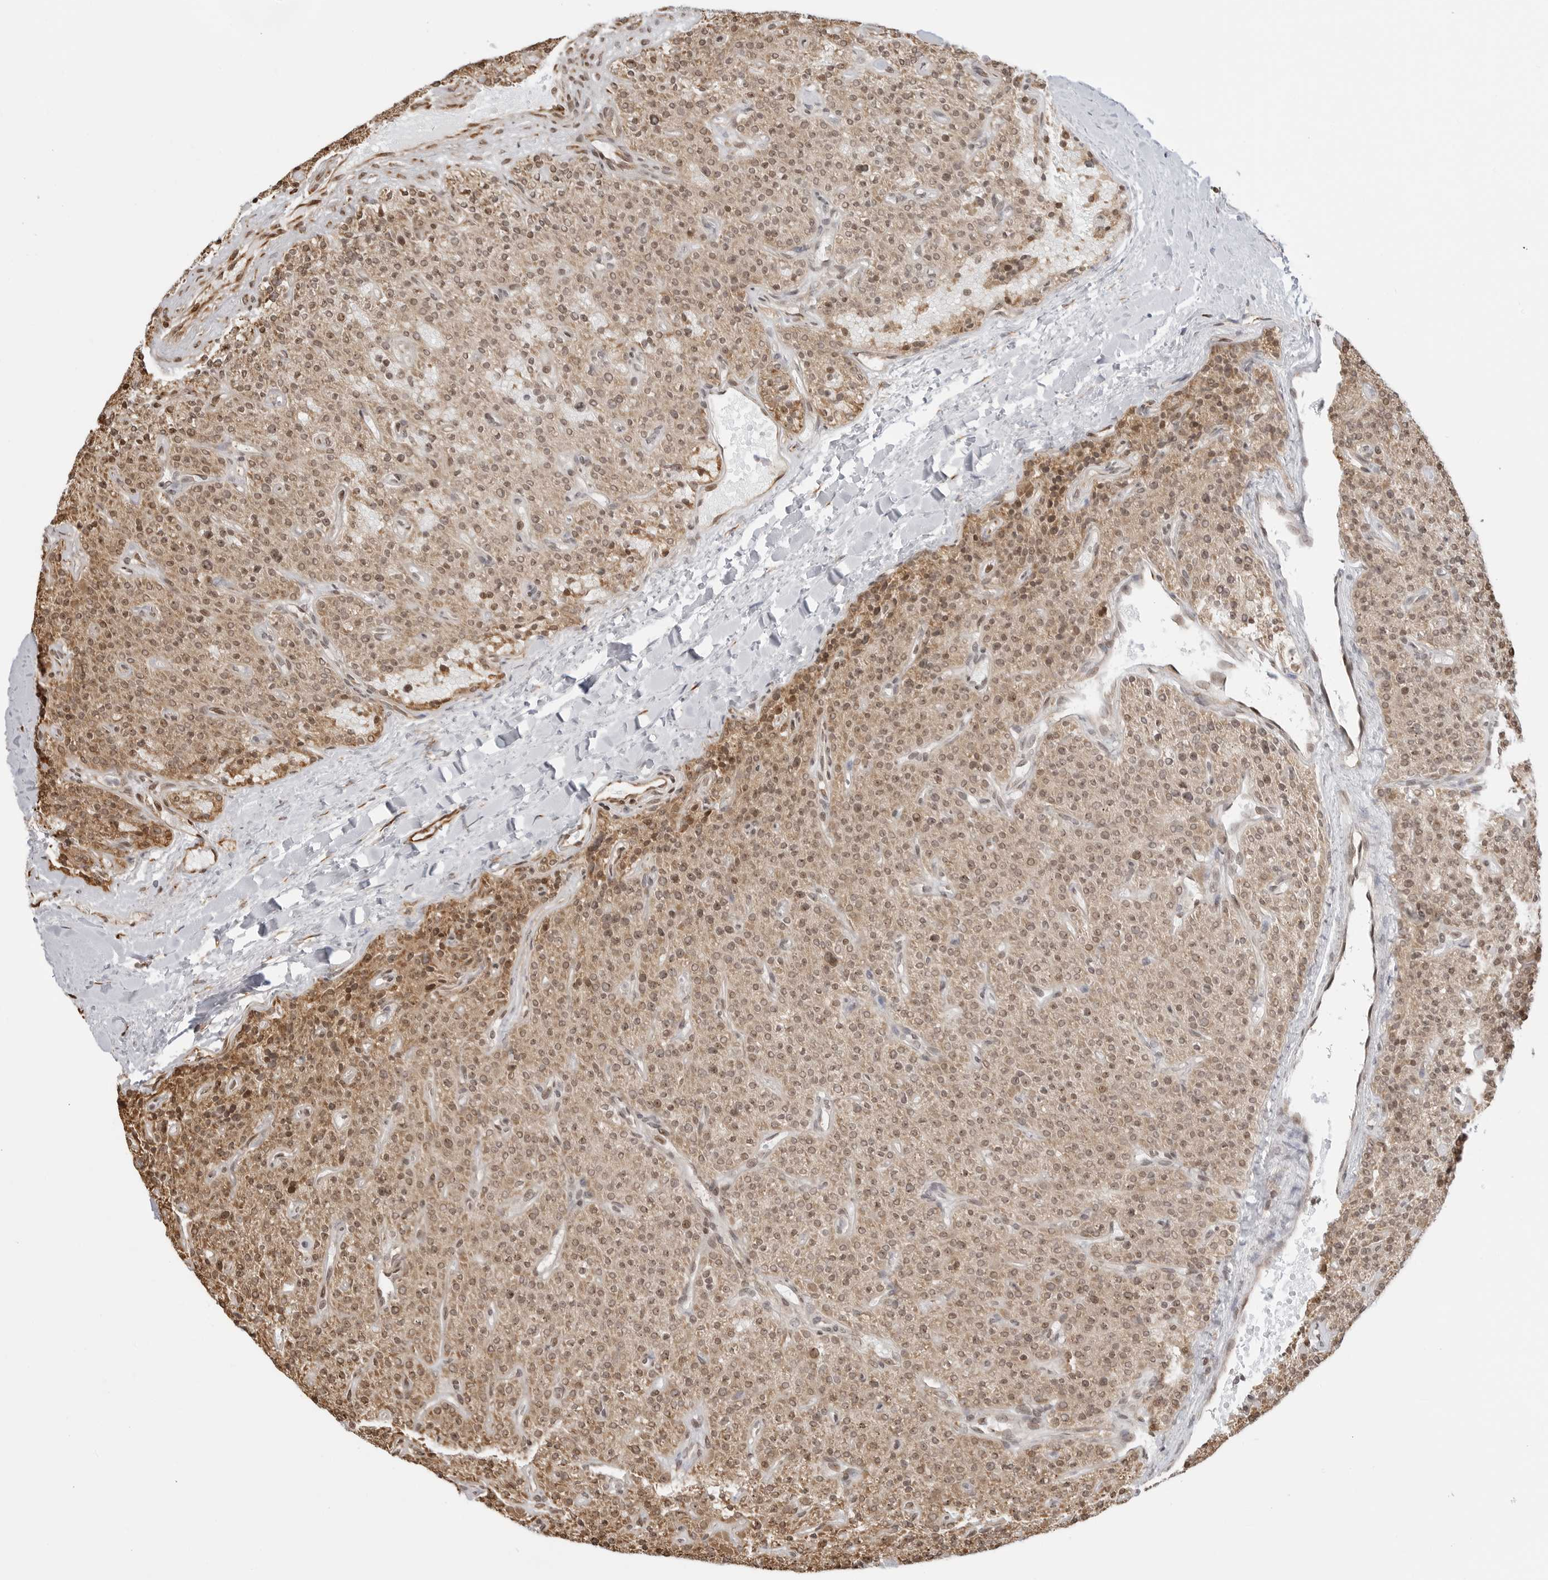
{"staining": {"intensity": "moderate", "quantity": ">75%", "location": "cytoplasmic/membranous,nuclear"}, "tissue": "parathyroid gland", "cell_type": "Glandular cells", "image_type": "normal", "snomed": [{"axis": "morphology", "description": "Normal tissue, NOS"}, {"axis": "topography", "description": "Parathyroid gland"}], "caption": "Glandular cells show moderate cytoplasmic/membranous,nuclear staining in approximately >75% of cells in normal parathyroid gland. Using DAB (3,3'-diaminobenzidine) (brown) and hematoxylin (blue) stains, captured at high magnification using brightfield microscopy.", "gene": "FKBP14", "patient": {"sex": "male", "age": 46}}